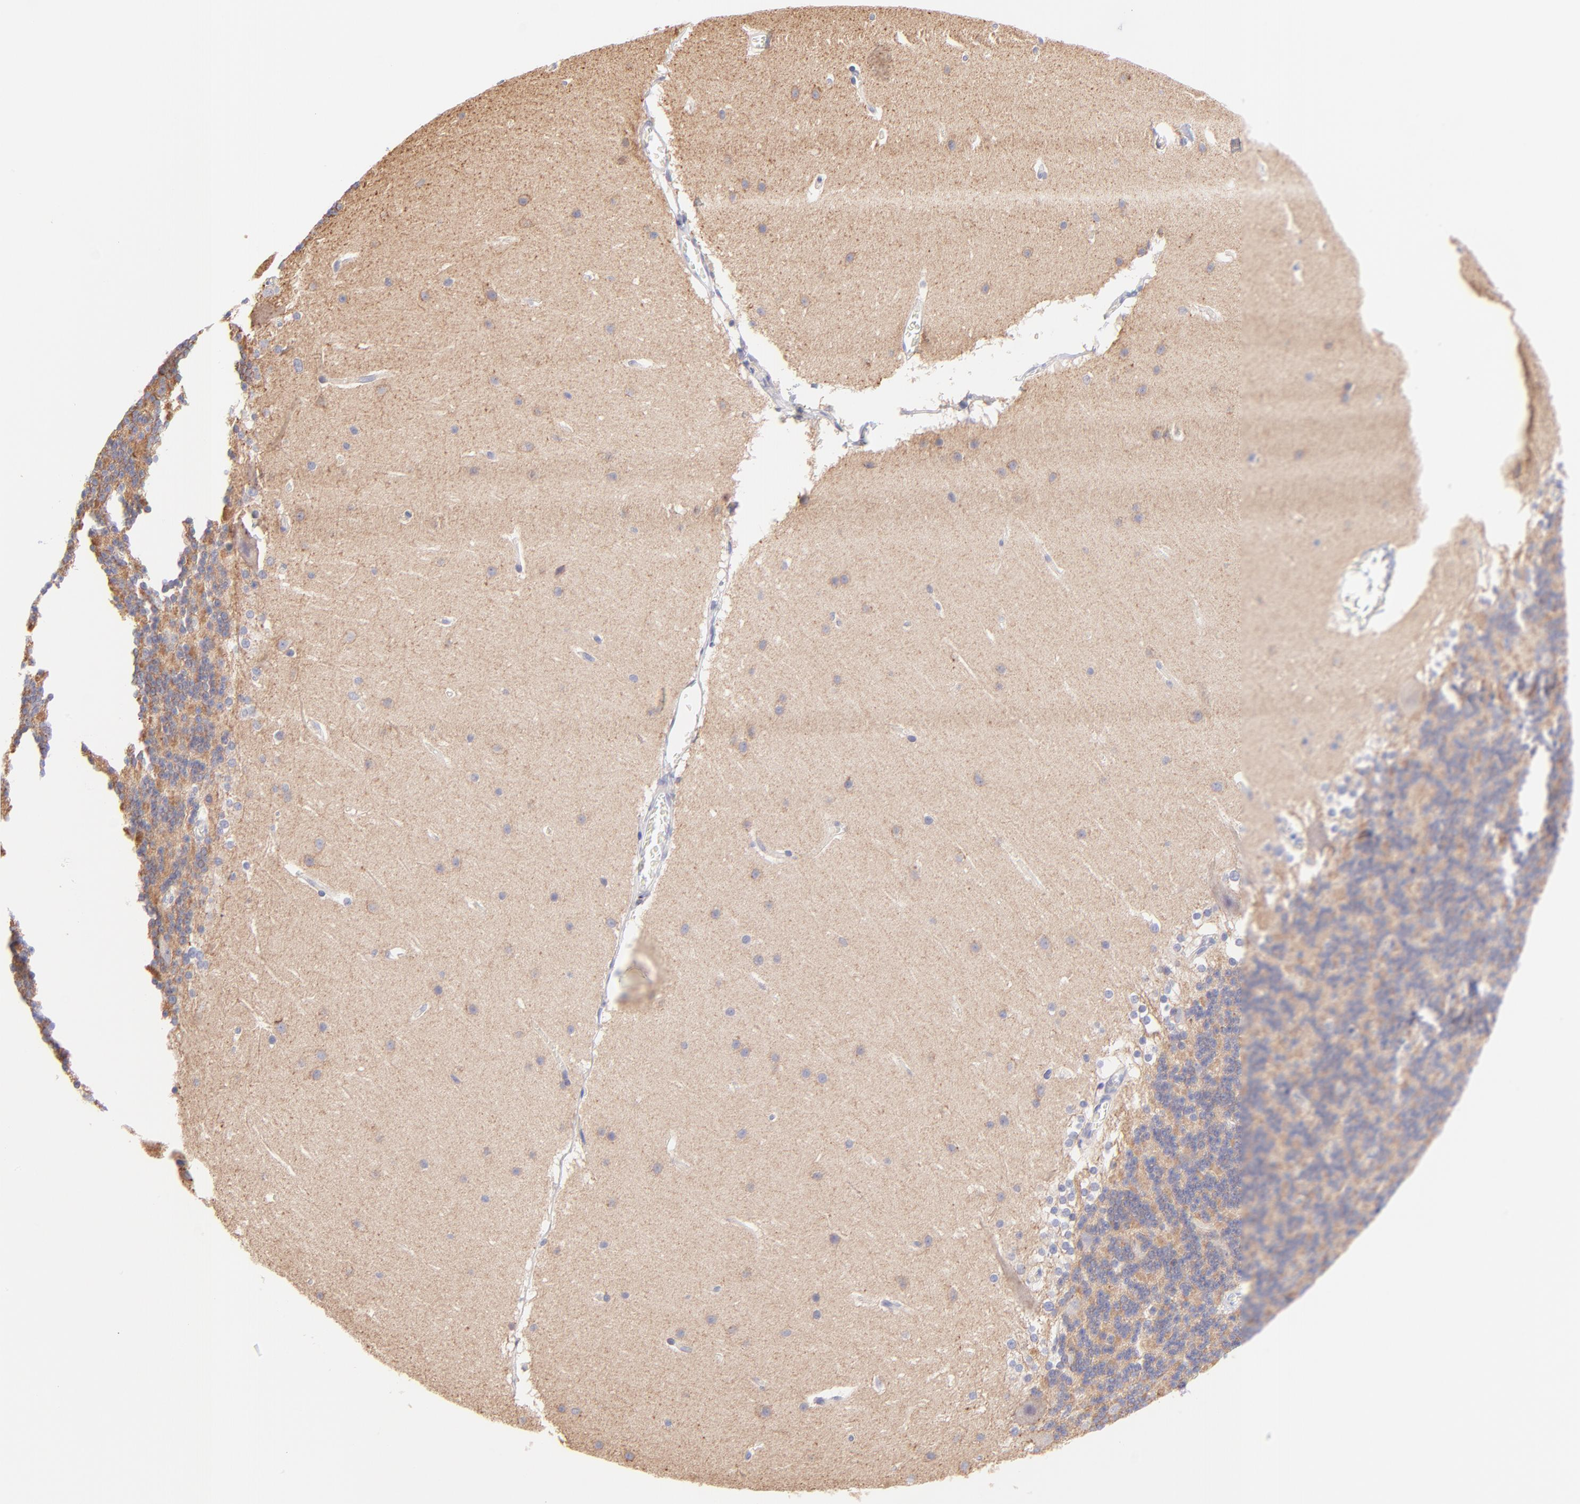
{"staining": {"intensity": "negative", "quantity": "none", "location": "none"}, "tissue": "cerebellum", "cell_type": "Cells in granular layer", "image_type": "normal", "snomed": [{"axis": "morphology", "description": "Normal tissue, NOS"}, {"axis": "topography", "description": "Cerebellum"}], "caption": "An immunohistochemistry (IHC) photomicrograph of normal cerebellum is shown. There is no staining in cells in granular layer of cerebellum. (Immunohistochemistry, brightfield microscopy, high magnification).", "gene": "PBDC1", "patient": {"sex": "female", "age": 19}}